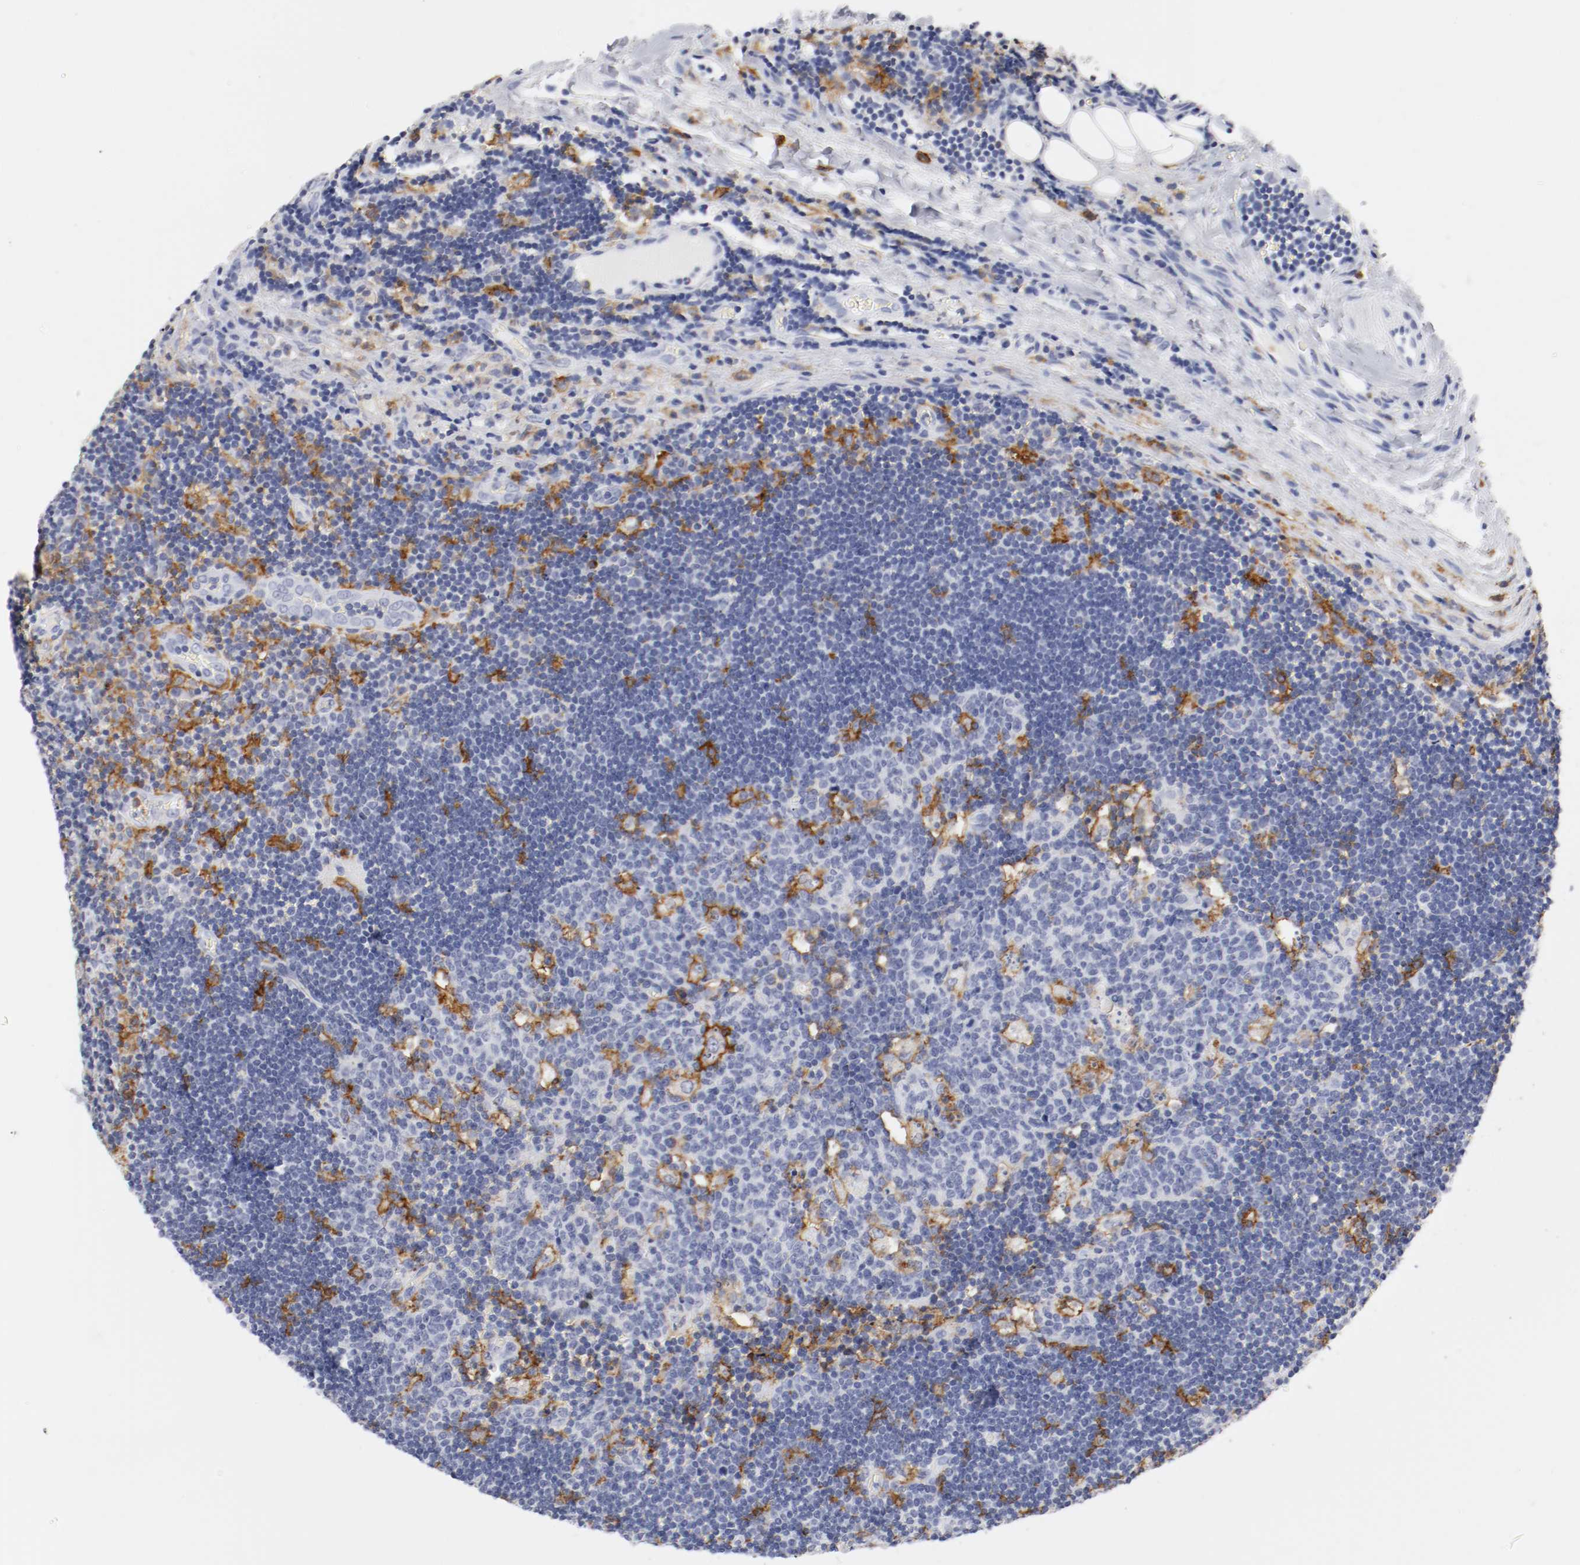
{"staining": {"intensity": "strong", "quantity": "<25%", "location": "cytoplasmic/membranous"}, "tissue": "lymph node", "cell_type": "Germinal center cells", "image_type": "normal", "snomed": [{"axis": "morphology", "description": "Normal tissue, NOS"}, {"axis": "topography", "description": "Lymph node"}, {"axis": "topography", "description": "Salivary gland"}], "caption": "A brown stain highlights strong cytoplasmic/membranous staining of a protein in germinal center cells of benign human lymph node.", "gene": "ITGAX", "patient": {"sex": "male", "age": 8}}